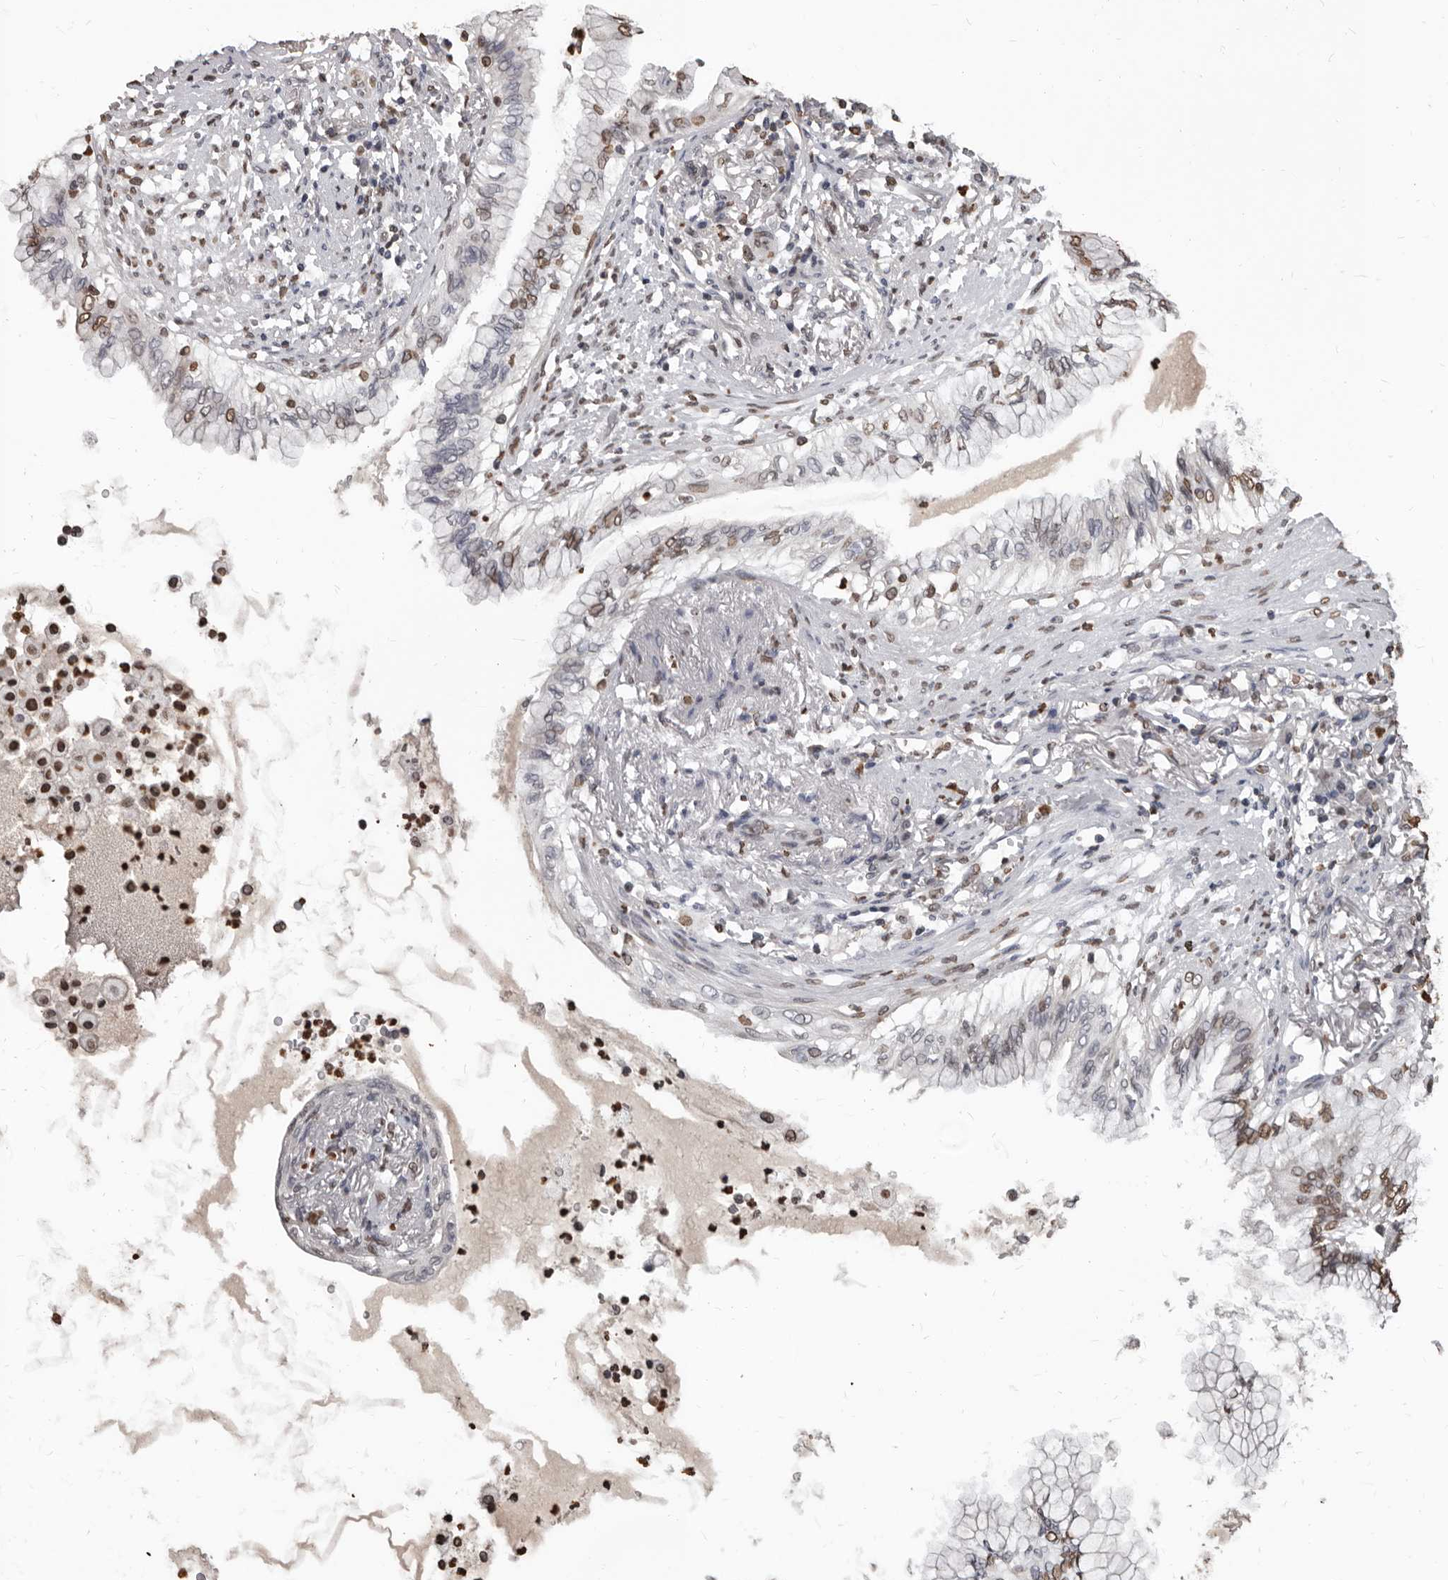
{"staining": {"intensity": "moderate", "quantity": "25%-75%", "location": "nuclear"}, "tissue": "lung cancer", "cell_type": "Tumor cells", "image_type": "cancer", "snomed": [{"axis": "morphology", "description": "Adenocarcinoma, NOS"}, {"axis": "topography", "description": "Lung"}], "caption": "Immunohistochemistry photomicrograph of adenocarcinoma (lung) stained for a protein (brown), which displays medium levels of moderate nuclear positivity in about 25%-75% of tumor cells.", "gene": "AHR", "patient": {"sex": "female", "age": 70}}